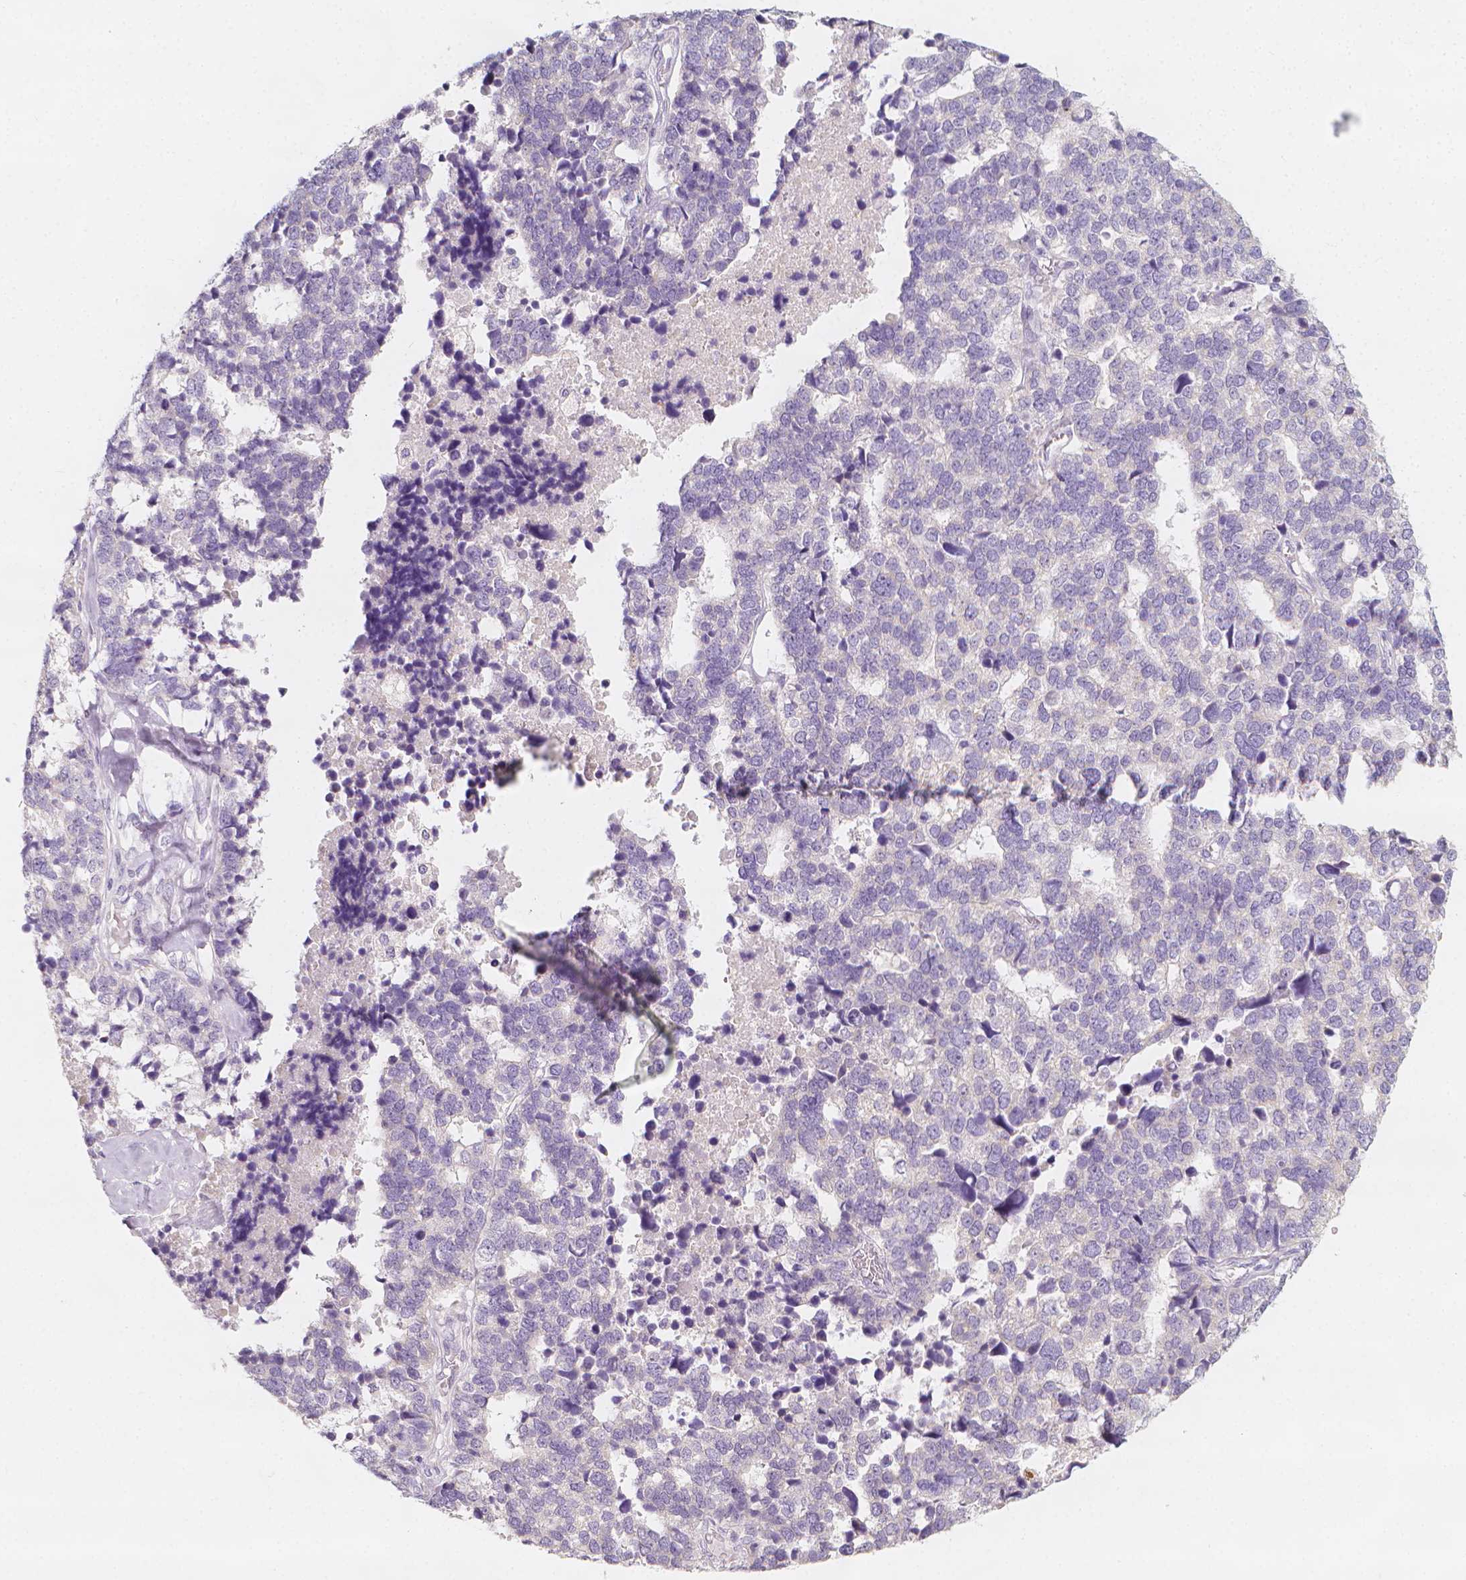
{"staining": {"intensity": "negative", "quantity": "none", "location": "none"}, "tissue": "stomach cancer", "cell_type": "Tumor cells", "image_type": "cancer", "snomed": [{"axis": "morphology", "description": "Adenocarcinoma, NOS"}, {"axis": "topography", "description": "Stomach"}], "caption": "Immunohistochemical staining of human stomach adenocarcinoma shows no significant expression in tumor cells.", "gene": "RBFOX1", "patient": {"sex": "male", "age": 69}}